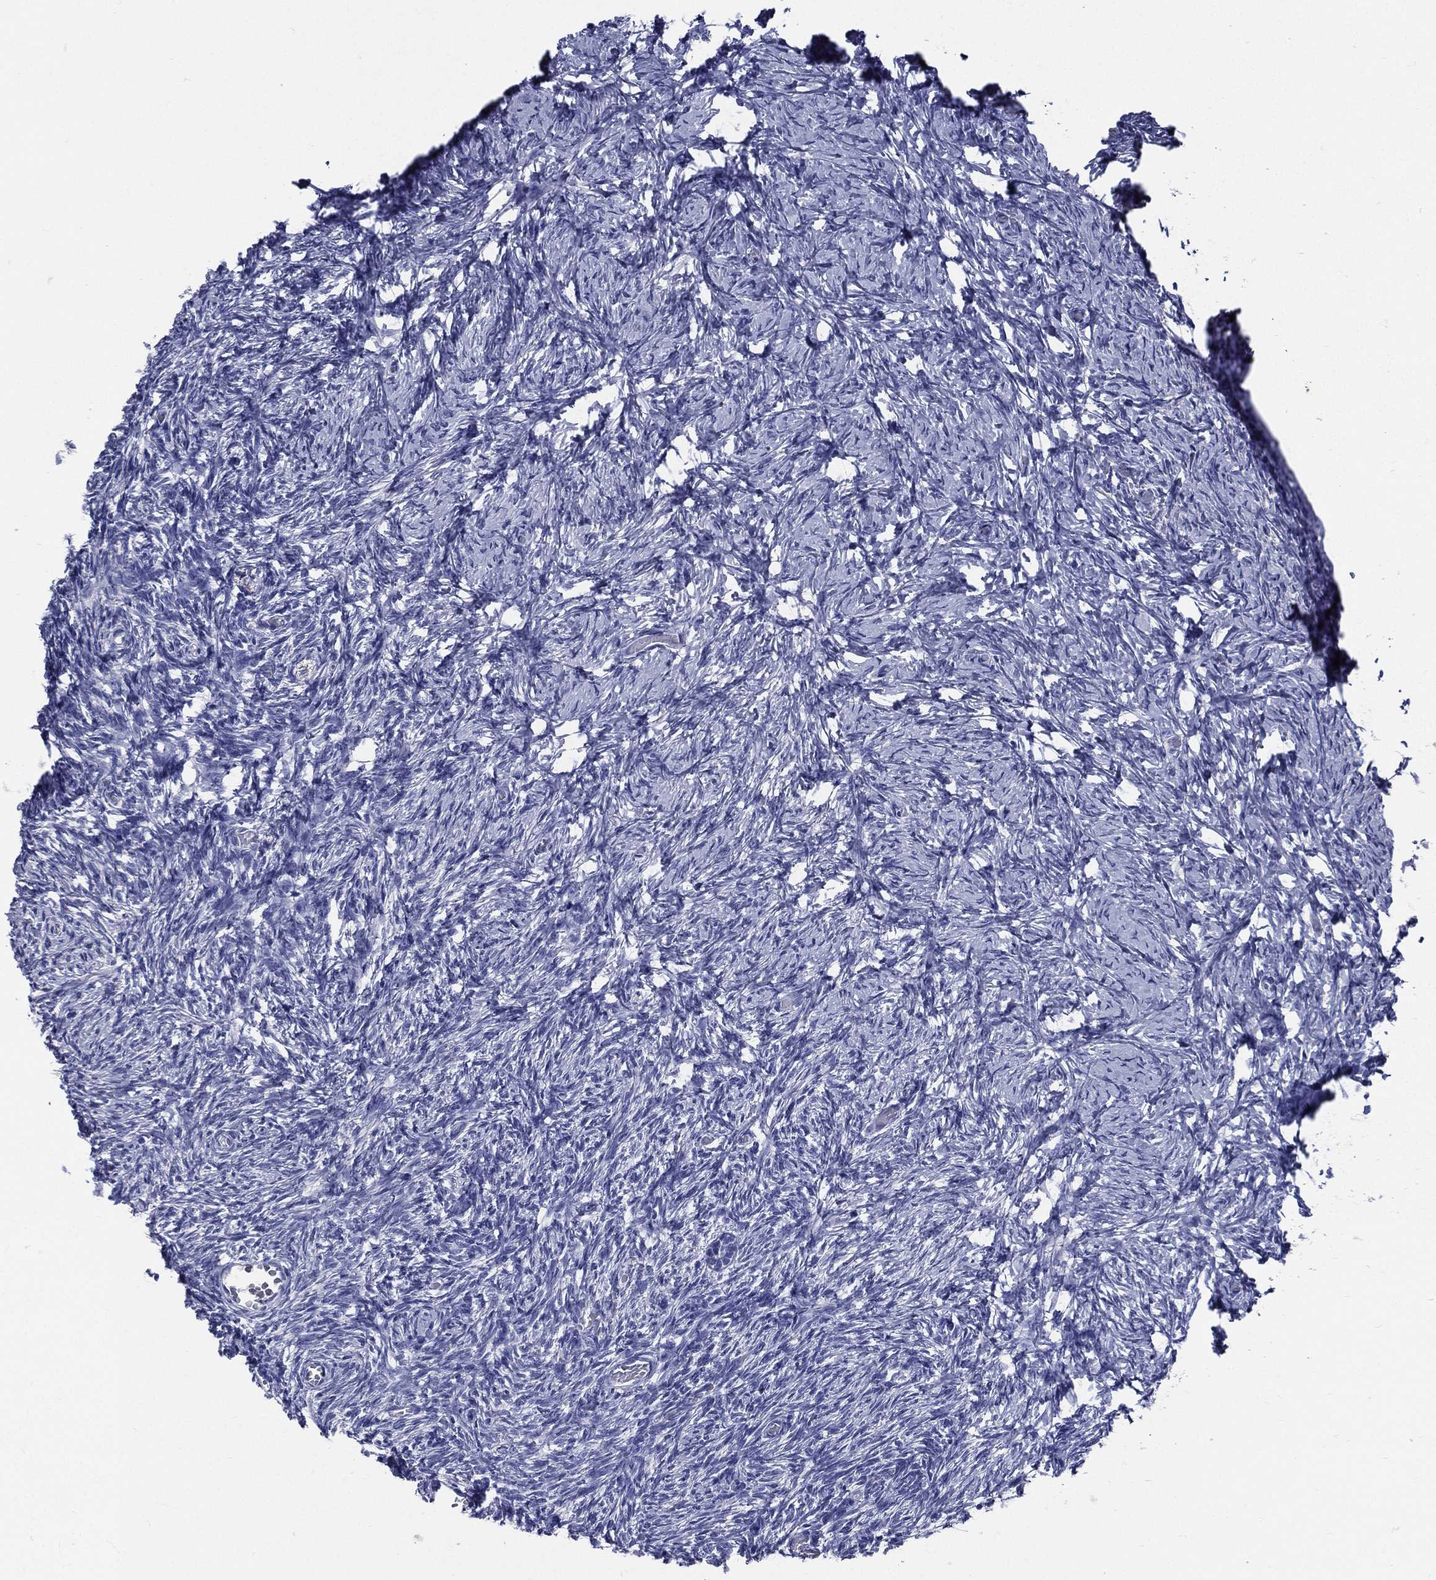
{"staining": {"intensity": "negative", "quantity": "none", "location": "none"}, "tissue": "ovary", "cell_type": "Follicle cells", "image_type": "normal", "snomed": [{"axis": "morphology", "description": "Normal tissue, NOS"}, {"axis": "topography", "description": "Ovary"}], "caption": "An IHC photomicrograph of benign ovary is shown. There is no staining in follicle cells of ovary. (DAB (3,3'-diaminobenzidine) immunohistochemistry with hematoxylin counter stain).", "gene": "DPYS", "patient": {"sex": "female", "age": 39}}